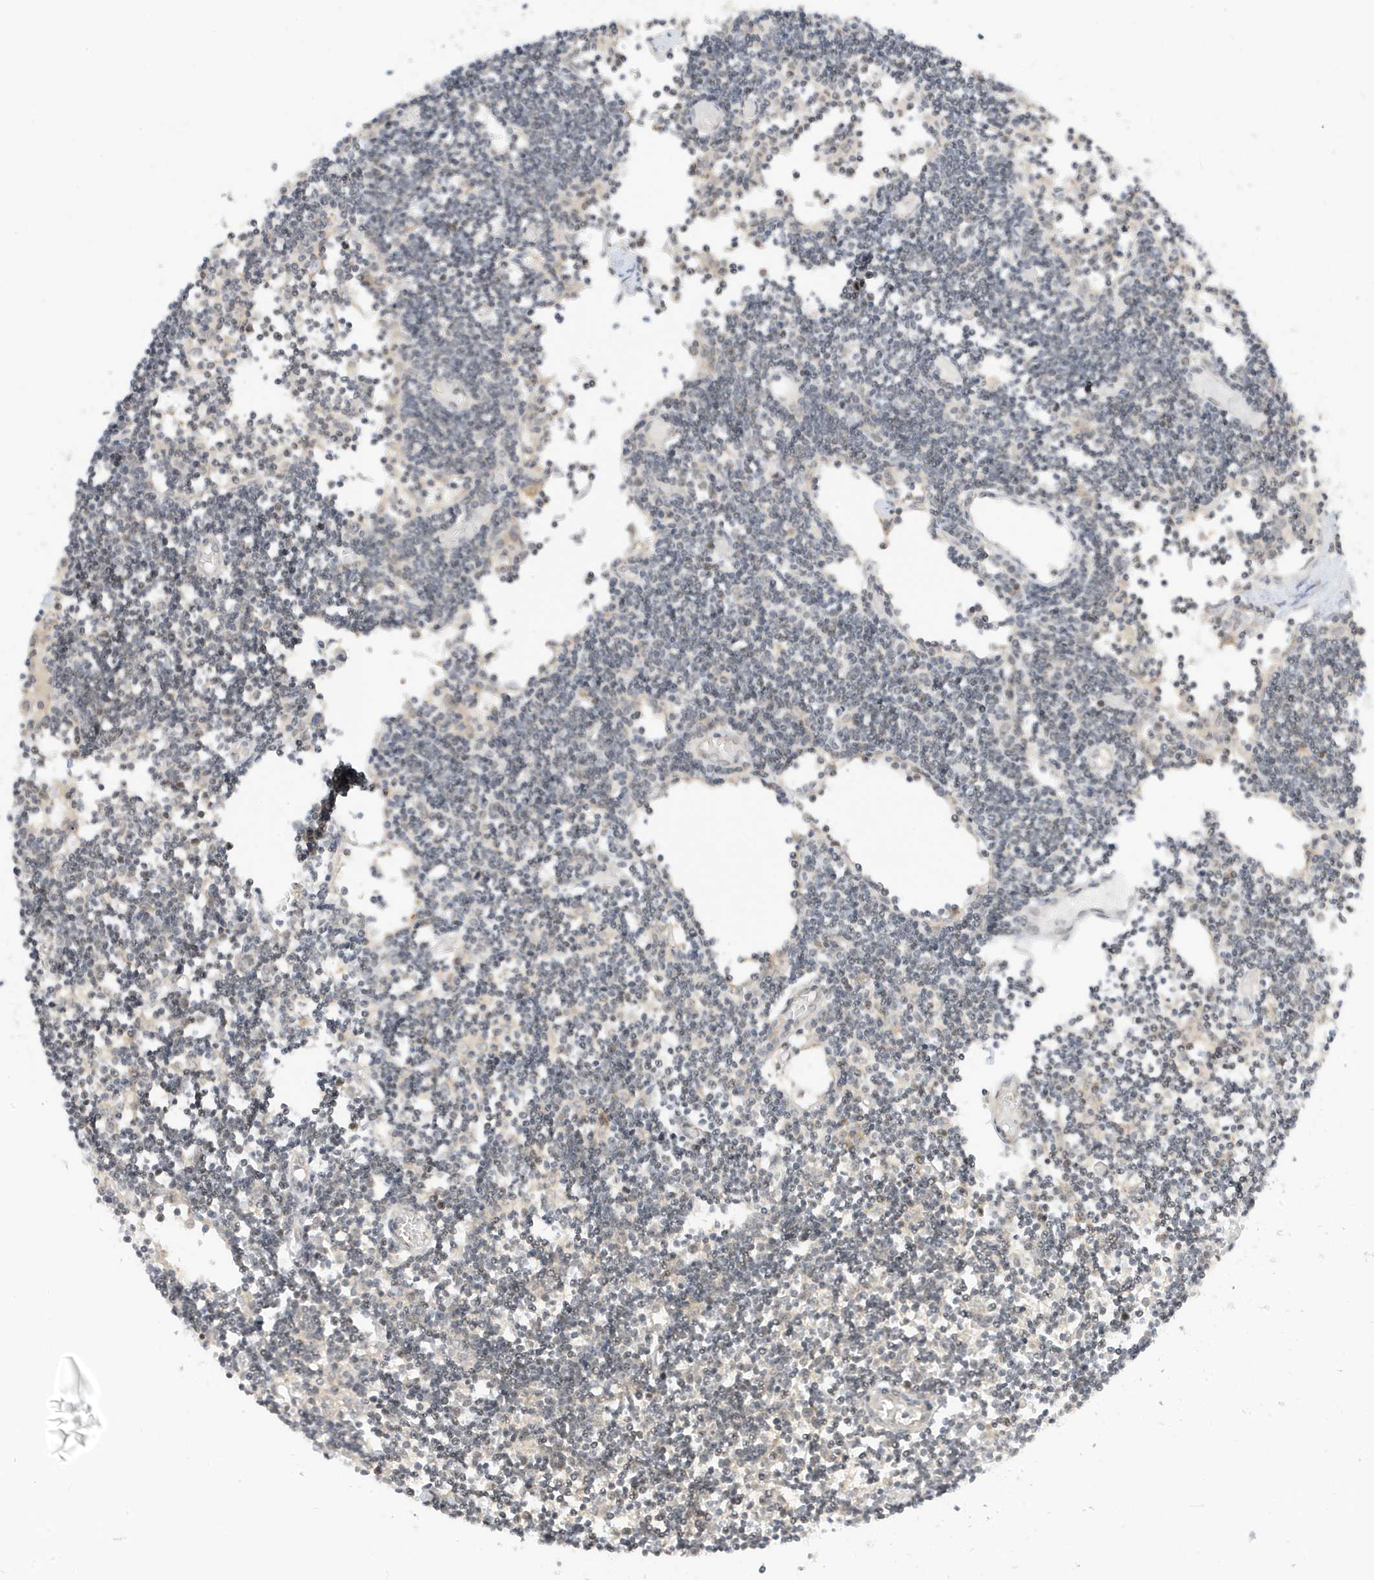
{"staining": {"intensity": "weak", "quantity": "25%-75%", "location": "nuclear"}, "tissue": "lymph node", "cell_type": "Non-germinal center cells", "image_type": "normal", "snomed": [{"axis": "morphology", "description": "Normal tissue, NOS"}, {"axis": "topography", "description": "Lymph node"}], "caption": "High-power microscopy captured an immunohistochemistry photomicrograph of unremarkable lymph node, revealing weak nuclear positivity in about 25%-75% of non-germinal center cells.", "gene": "TAB3", "patient": {"sex": "female", "age": 11}}